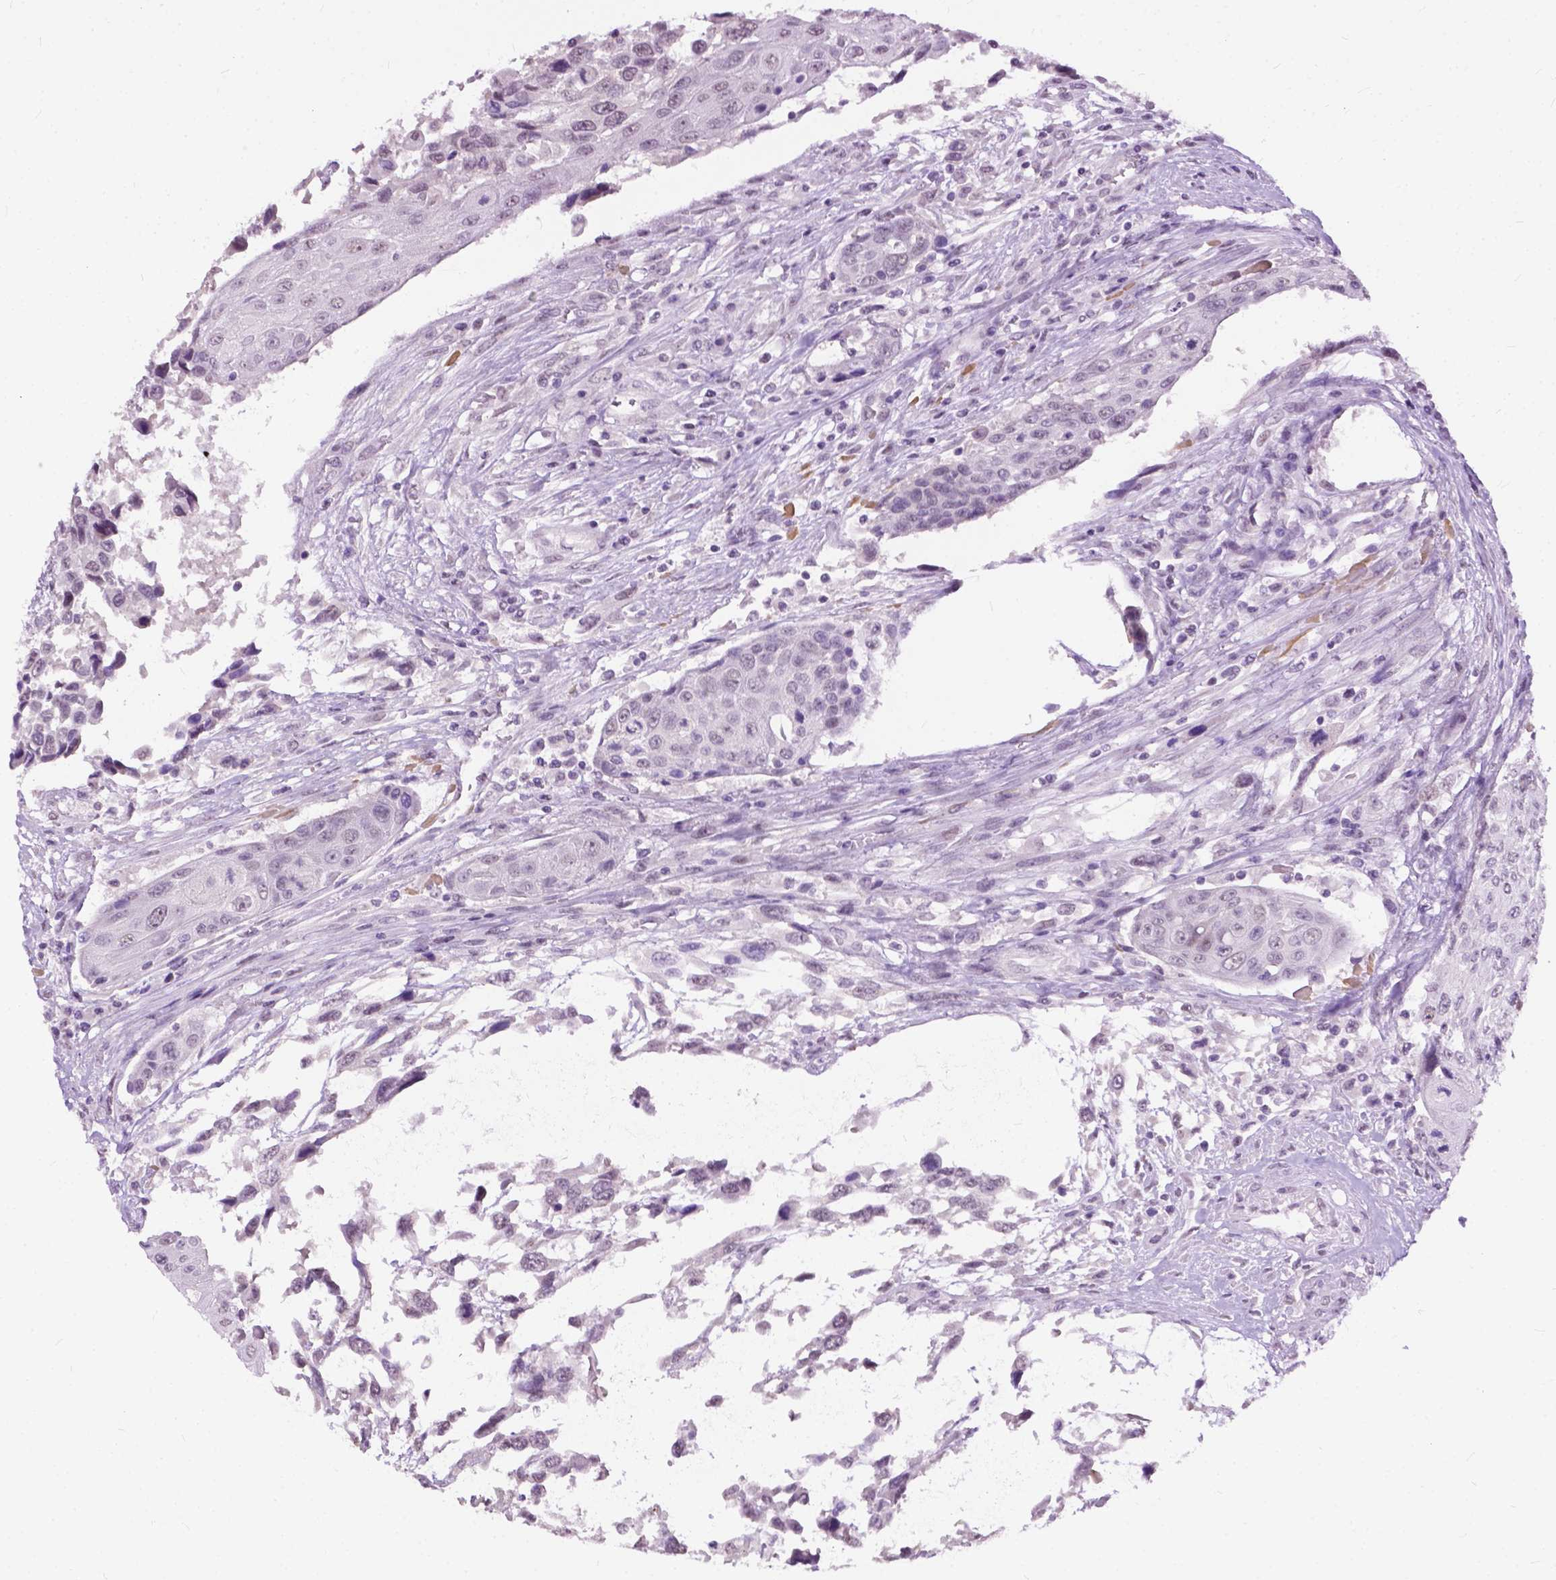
{"staining": {"intensity": "negative", "quantity": "none", "location": "none"}, "tissue": "urothelial cancer", "cell_type": "Tumor cells", "image_type": "cancer", "snomed": [{"axis": "morphology", "description": "Urothelial carcinoma, High grade"}, {"axis": "topography", "description": "Urinary bladder"}], "caption": "Urothelial carcinoma (high-grade) was stained to show a protein in brown. There is no significant positivity in tumor cells. (DAB immunohistochemistry (IHC), high magnification).", "gene": "GPR37L1", "patient": {"sex": "female", "age": 70}}